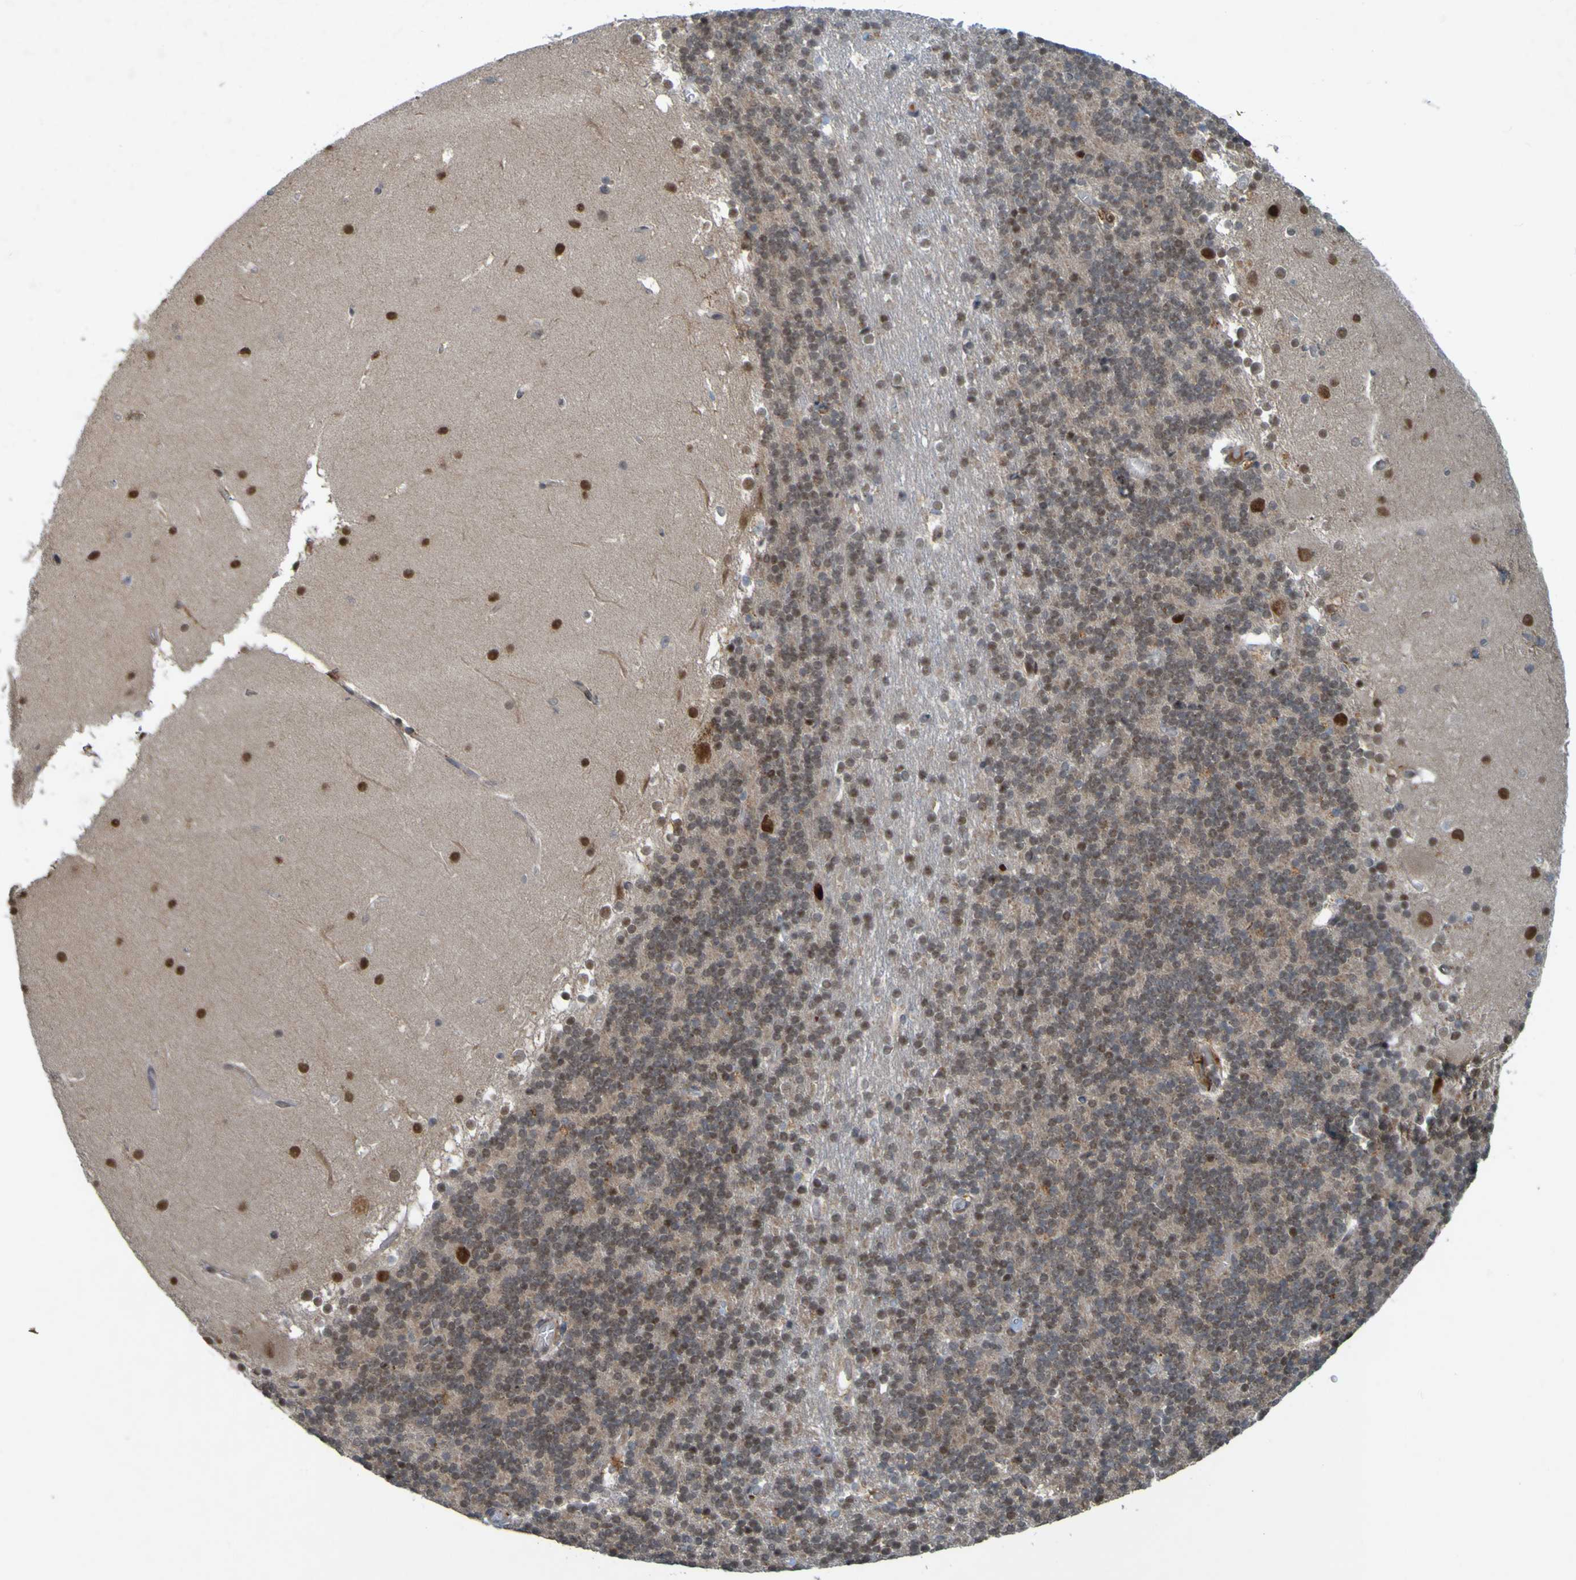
{"staining": {"intensity": "moderate", "quantity": "25%-75%", "location": "nuclear"}, "tissue": "cerebellum", "cell_type": "Cells in granular layer", "image_type": "normal", "snomed": [{"axis": "morphology", "description": "Normal tissue, NOS"}, {"axis": "topography", "description": "Cerebellum"}], "caption": "Human cerebellum stained for a protein (brown) exhibits moderate nuclear positive staining in approximately 25%-75% of cells in granular layer.", "gene": "MCPH1", "patient": {"sex": "female", "age": 19}}